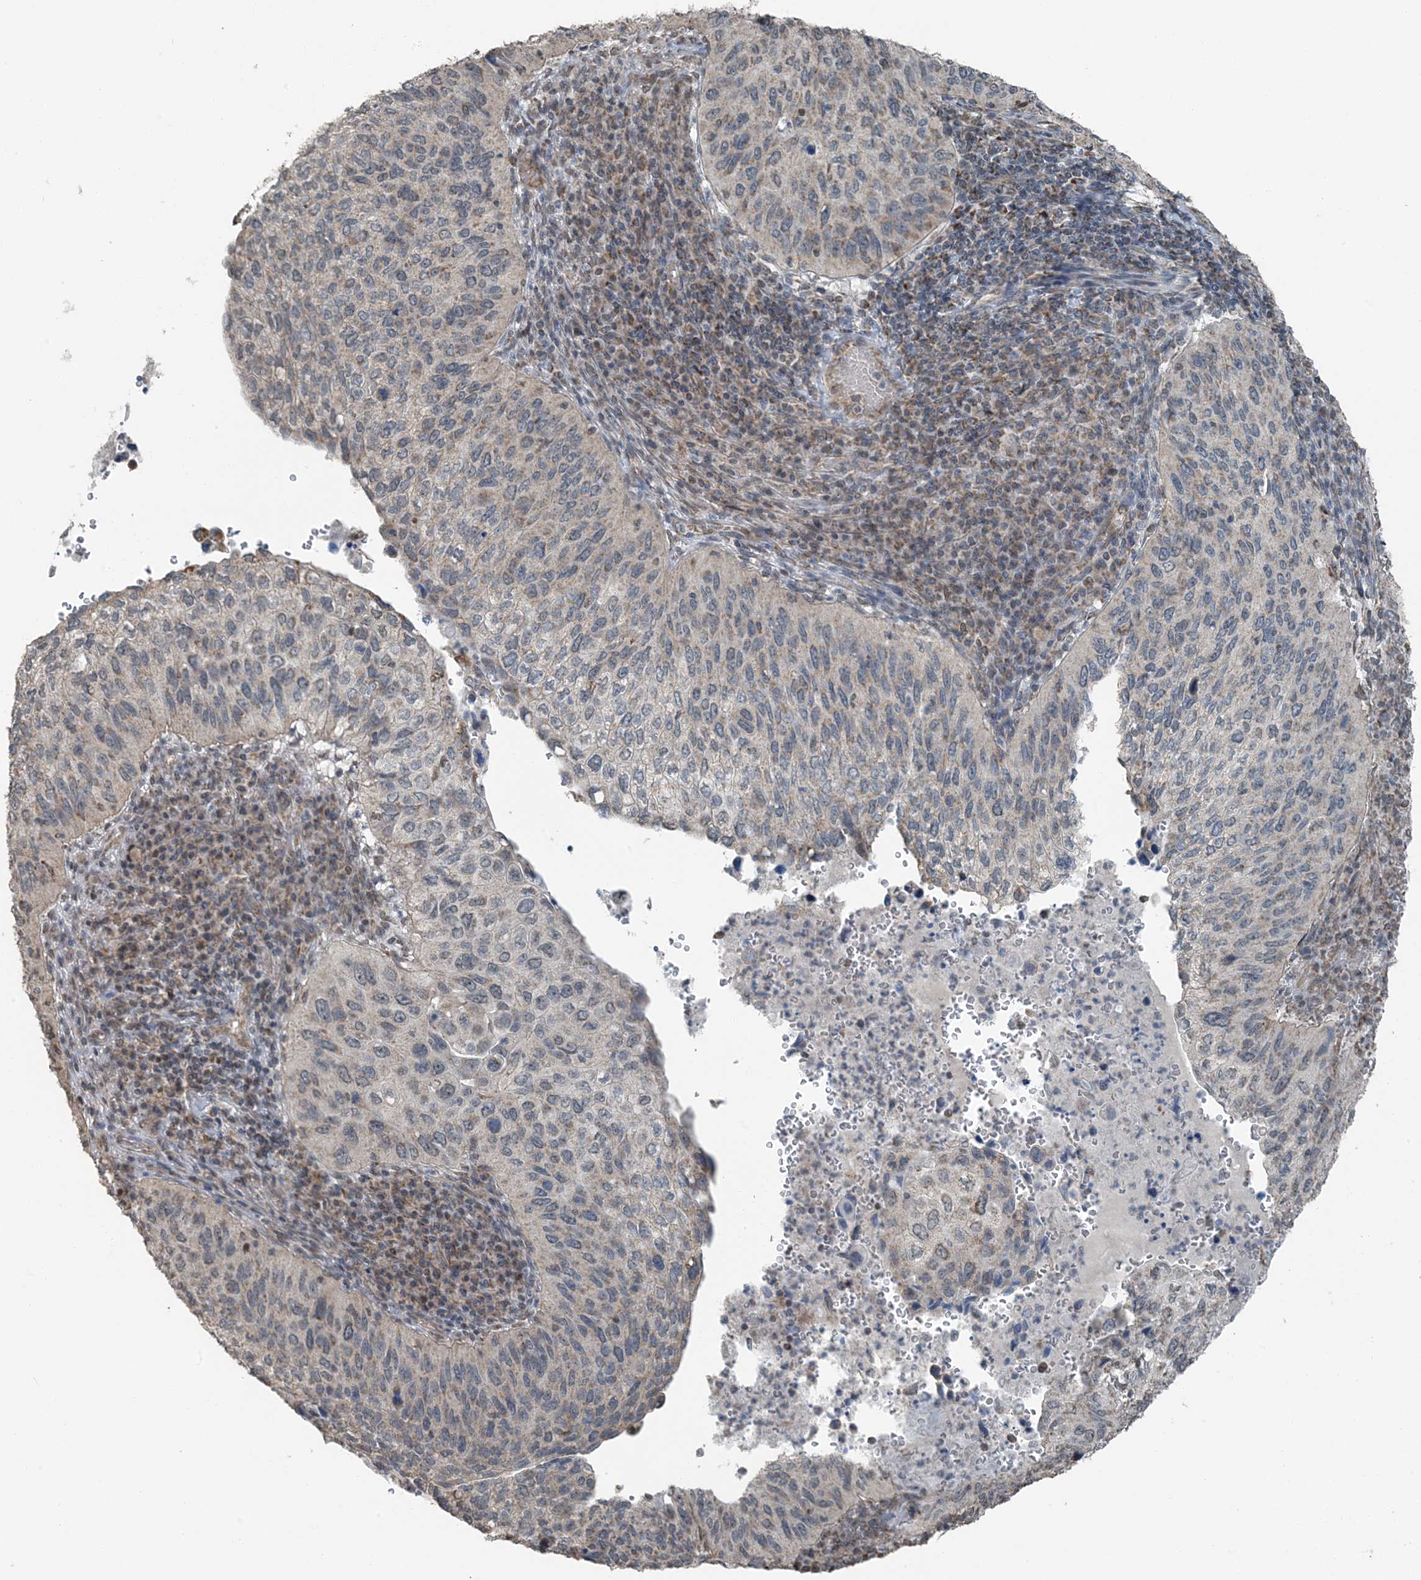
{"staining": {"intensity": "weak", "quantity": "<25%", "location": "cytoplasmic/membranous"}, "tissue": "cervical cancer", "cell_type": "Tumor cells", "image_type": "cancer", "snomed": [{"axis": "morphology", "description": "Squamous cell carcinoma, NOS"}, {"axis": "topography", "description": "Cervix"}], "caption": "The immunohistochemistry (IHC) micrograph has no significant positivity in tumor cells of squamous cell carcinoma (cervical) tissue.", "gene": "PILRB", "patient": {"sex": "female", "age": 38}}